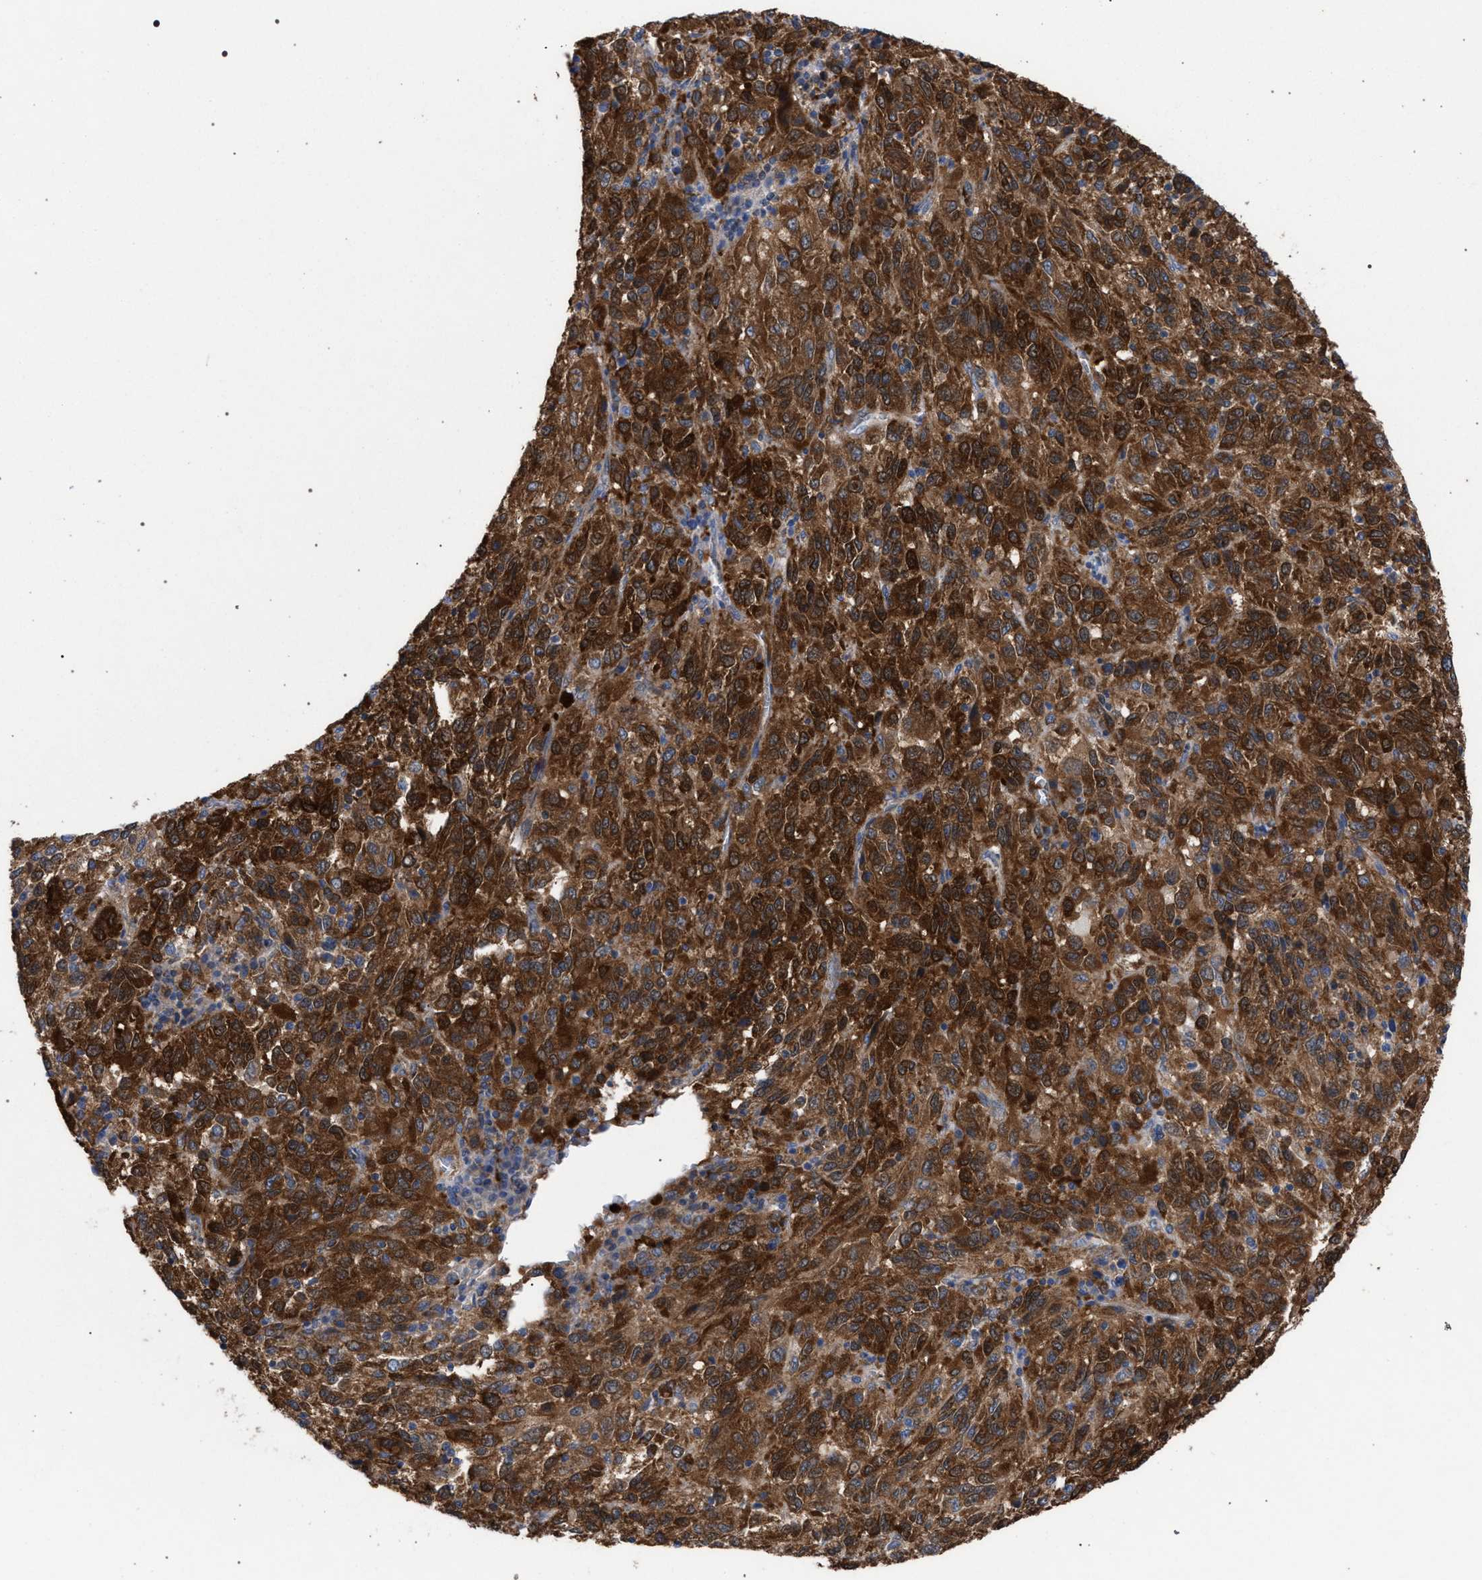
{"staining": {"intensity": "strong", "quantity": ">75%", "location": "cytoplasmic/membranous"}, "tissue": "melanoma", "cell_type": "Tumor cells", "image_type": "cancer", "snomed": [{"axis": "morphology", "description": "Malignant melanoma, Metastatic site"}, {"axis": "topography", "description": "Lung"}], "caption": "Human melanoma stained with a protein marker demonstrates strong staining in tumor cells.", "gene": "GMPR", "patient": {"sex": "male", "age": 64}}